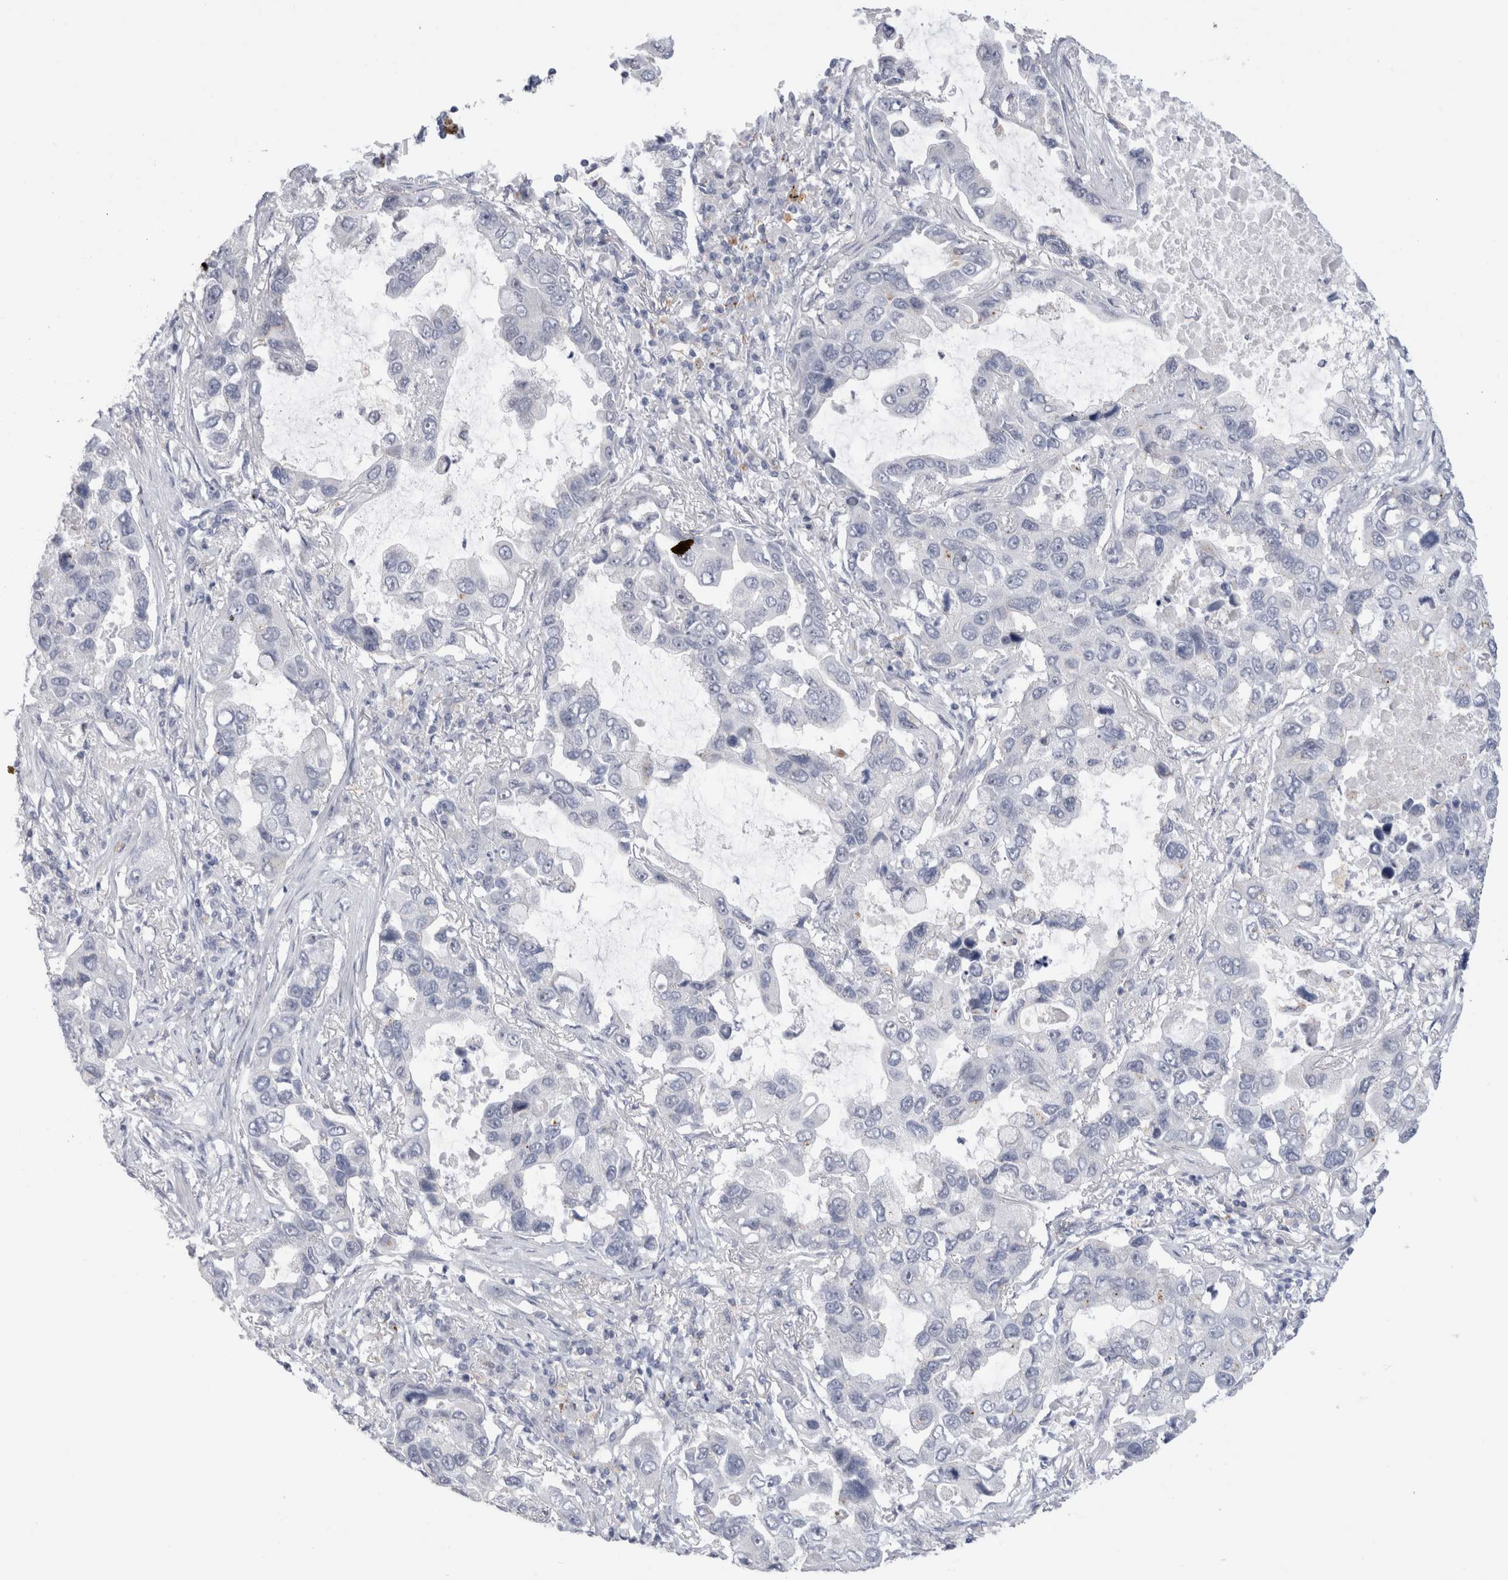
{"staining": {"intensity": "negative", "quantity": "none", "location": "none"}, "tissue": "lung cancer", "cell_type": "Tumor cells", "image_type": "cancer", "snomed": [{"axis": "morphology", "description": "Adenocarcinoma, NOS"}, {"axis": "topography", "description": "Lung"}], "caption": "Micrograph shows no significant protein staining in tumor cells of lung cancer (adenocarcinoma).", "gene": "ANKMY1", "patient": {"sex": "male", "age": 64}}